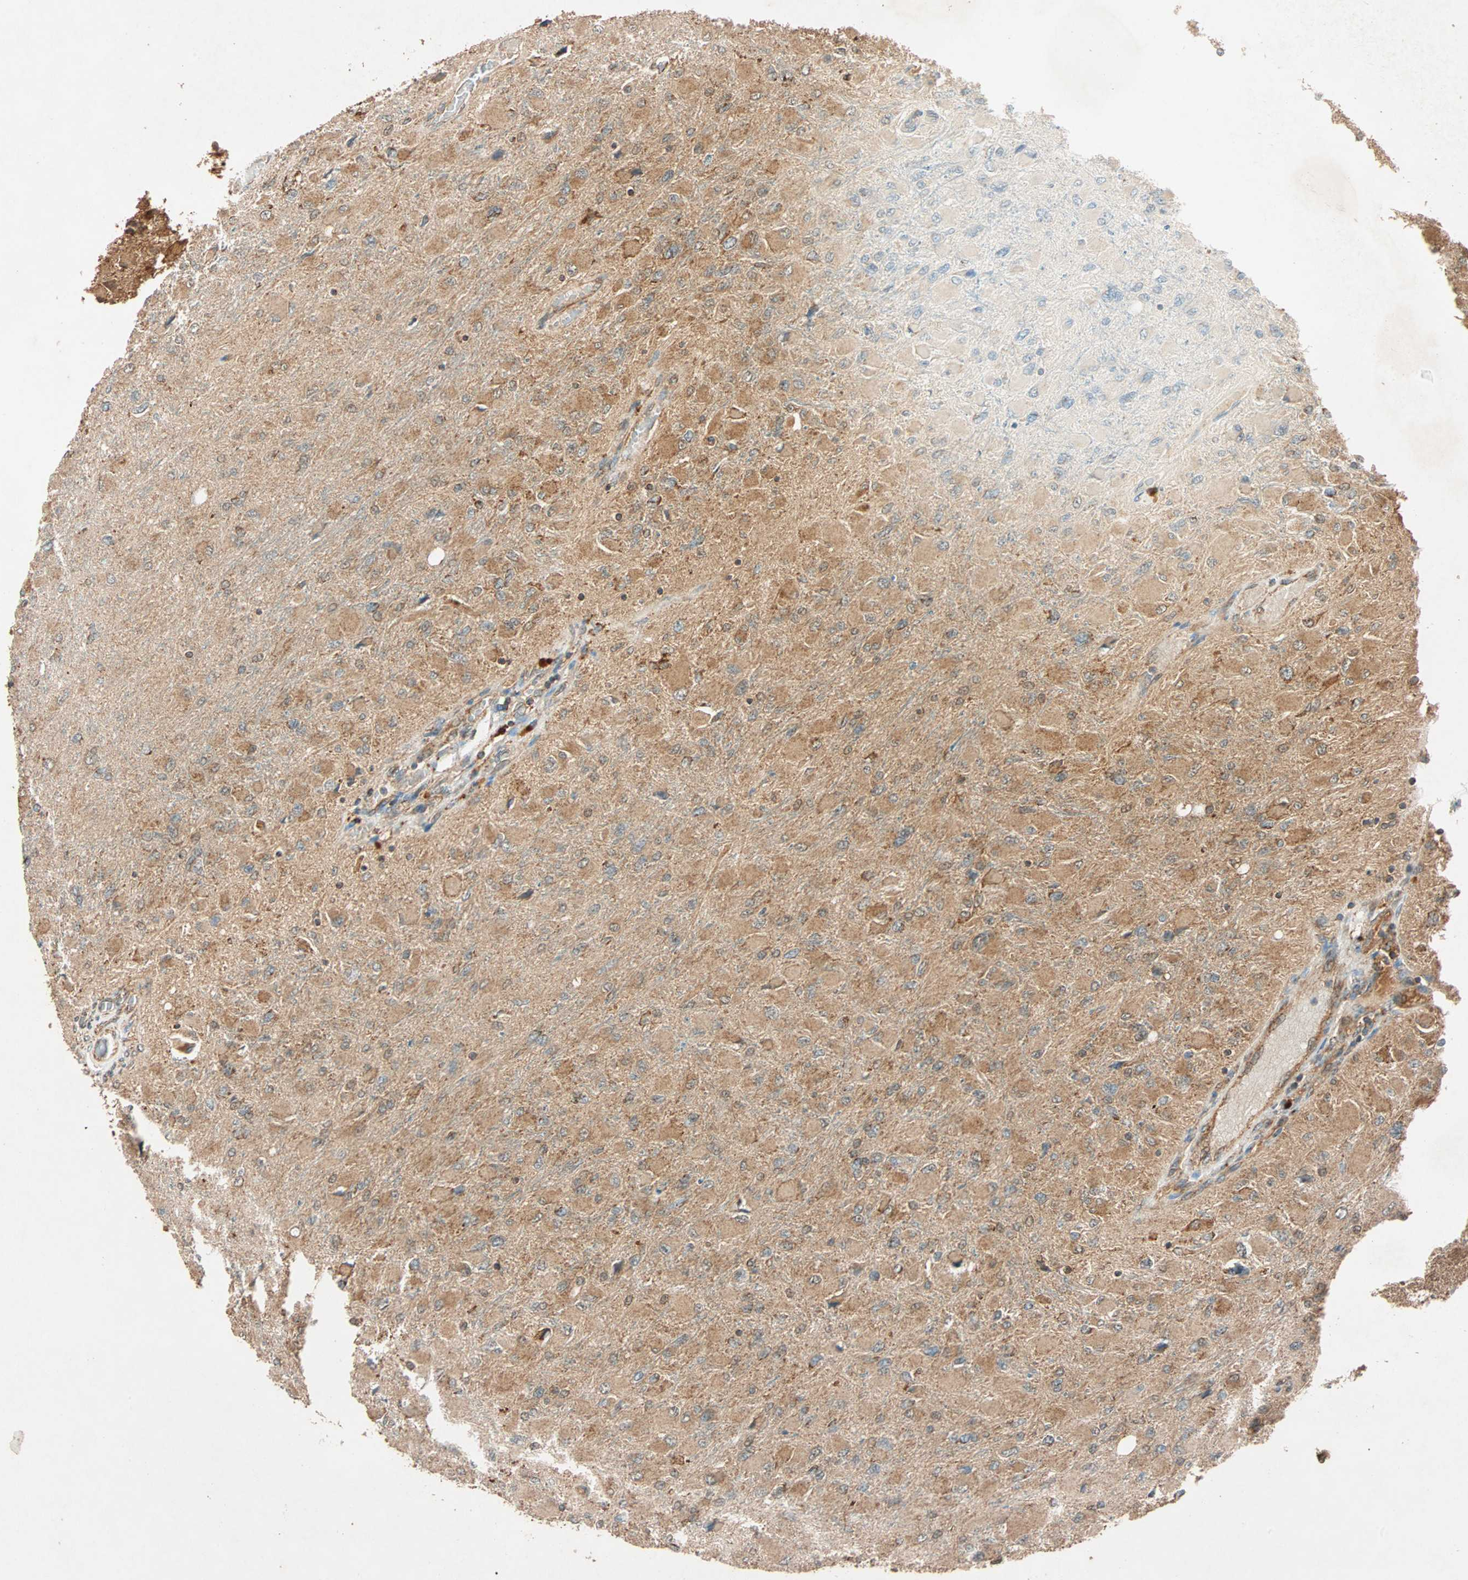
{"staining": {"intensity": "moderate", "quantity": ">75%", "location": "cytoplasmic/membranous"}, "tissue": "glioma", "cell_type": "Tumor cells", "image_type": "cancer", "snomed": [{"axis": "morphology", "description": "Glioma, malignant, High grade"}, {"axis": "topography", "description": "Cerebral cortex"}], "caption": "Protein expression analysis of human glioma reveals moderate cytoplasmic/membranous staining in approximately >75% of tumor cells. The staining was performed using DAB (3,3'-diaminobenzidine), with brown indicating positive protein expression. Nuclei are stained blue with hematoxylin.", "gene": "MAPK1", "patient": {"sex": "female", "age": 36}}